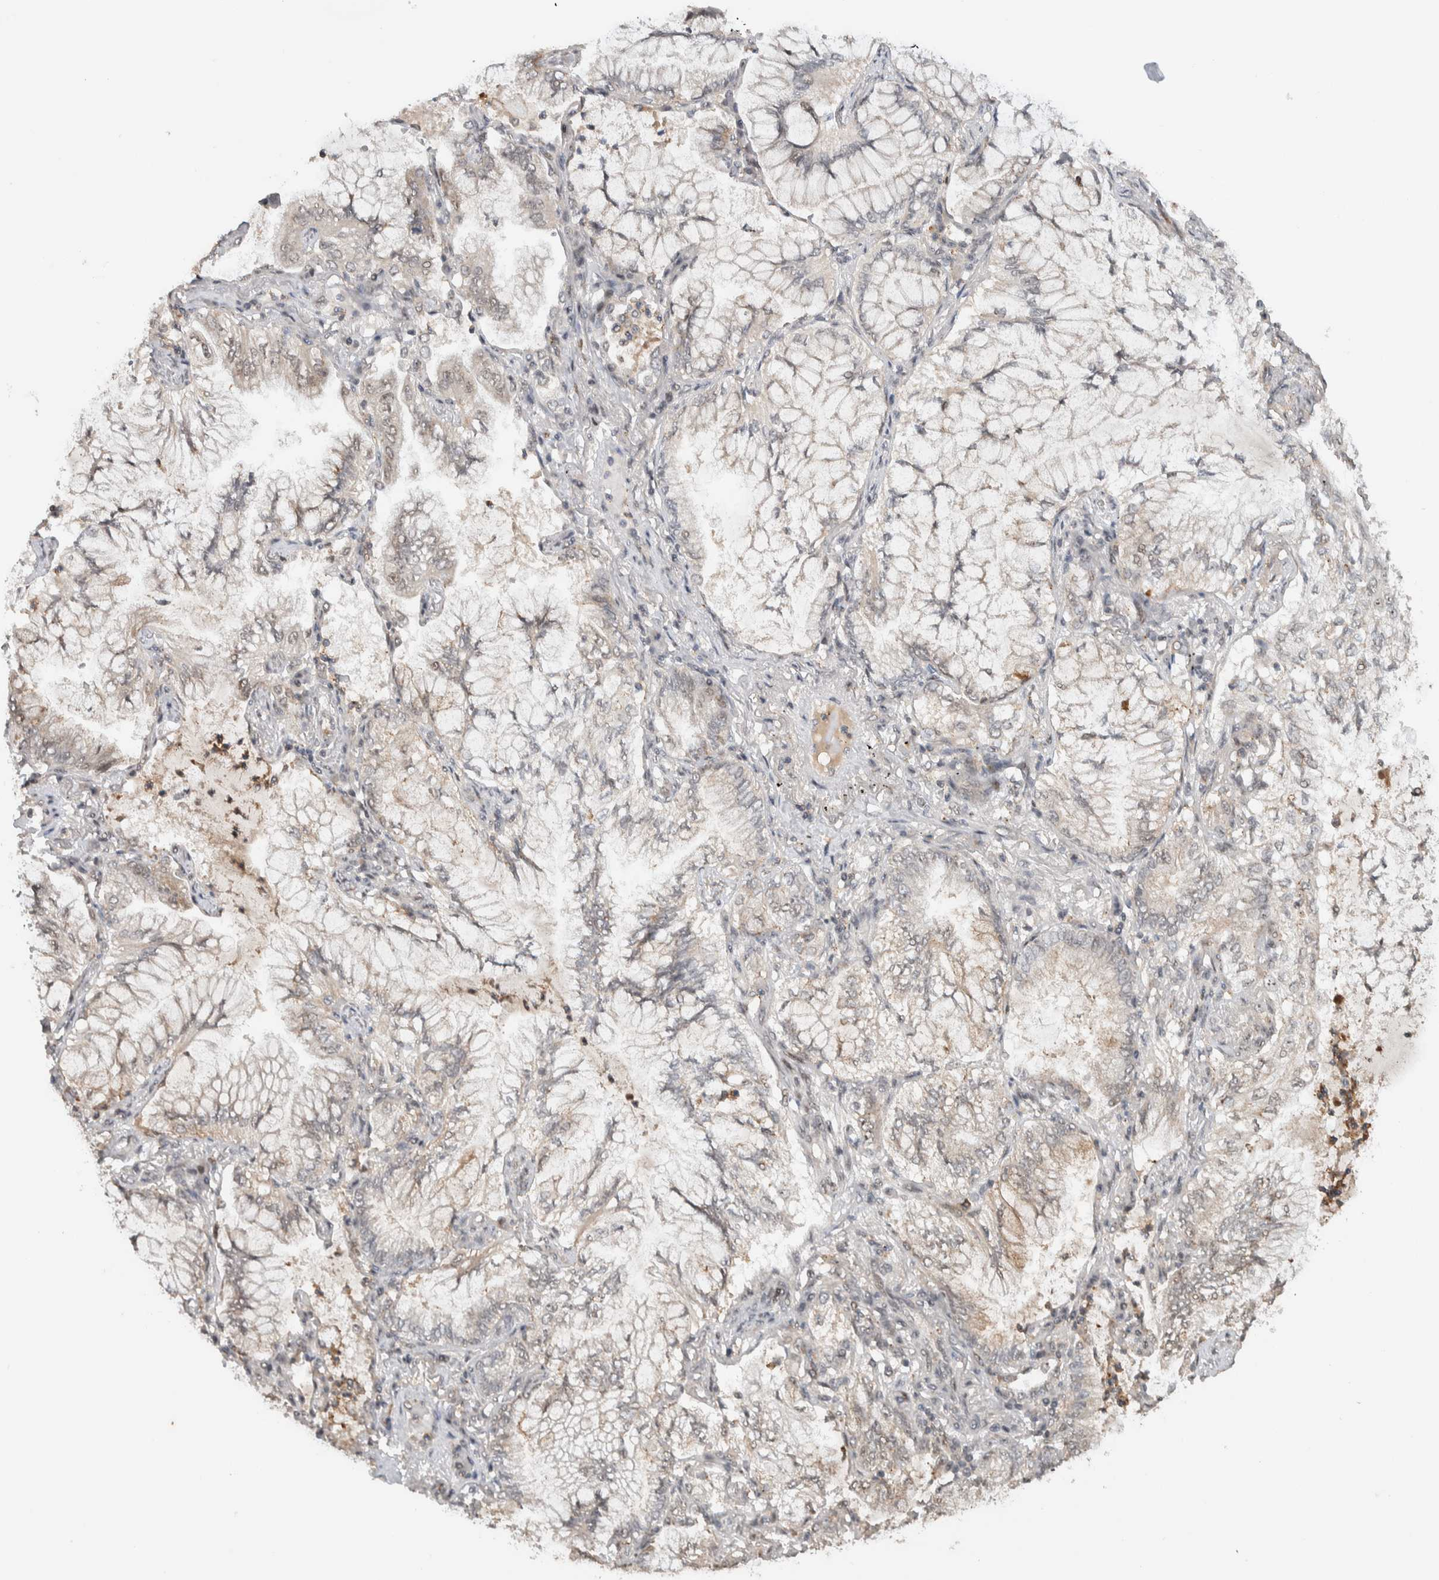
{"staining": {"intensity": "weak", "quantity": "<25%", "location": "cytoplasmic/membranous"}, "tissue": "lung cancer", "cell_type": "Tumor cells", "image_type": "cancer", "snomed": [{"axis": "morphology", "description": "Adenocarcinoma, NOS"}, {"axis": "topography", "description": "Lung"}], "caption": "High power microscopy micrograph of an immunohistochemistry micrograph of lung cancer, revealing no significant expression in tumor cells.", "gene": "ZNF521", "patient": {"sex": "female", "age": 70}}